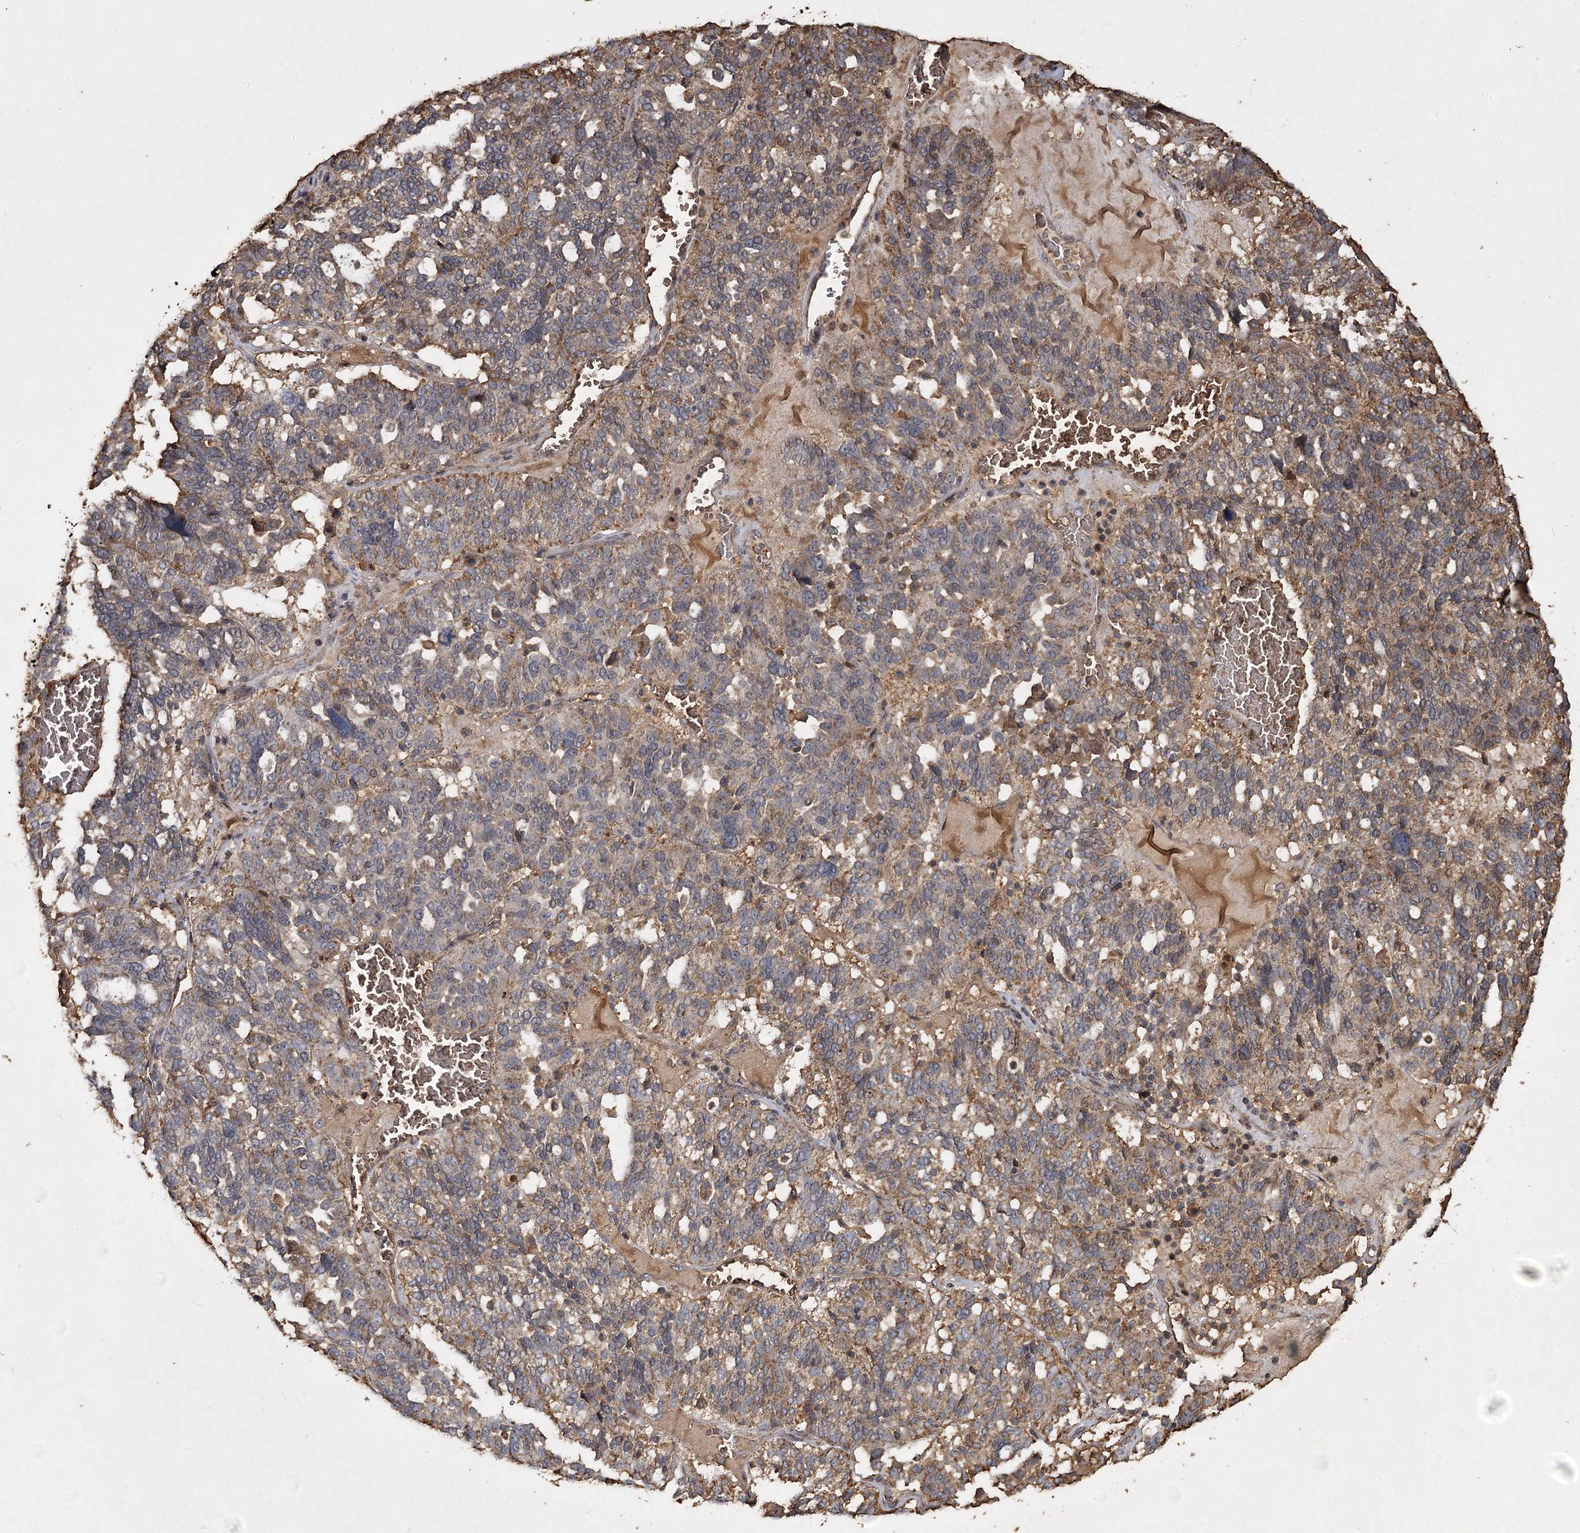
{"staining": {"intensity": "moderate", "quantity": "25%-75%", "location": "cytoplasmic/membranous"}, "tissue": "ovarian cancer", "cell_type": "Tumor cells", "image_type": "cancer", "snomed": [{"axis": "morphology", "description": "Cystadenocarcinoma, serous, NOS"}, {"axis": "topography", "description": "Ovary"}], "caption": "This is an image of immunohistochemistry staining of ovarian cancer (serous cystadenocarcinoma), which shows moderate expression in the cytoplasmic/membranous of tumor cells.", "gene": "PIK3C2A", "patient": {"sex": "female", "age": 59}}